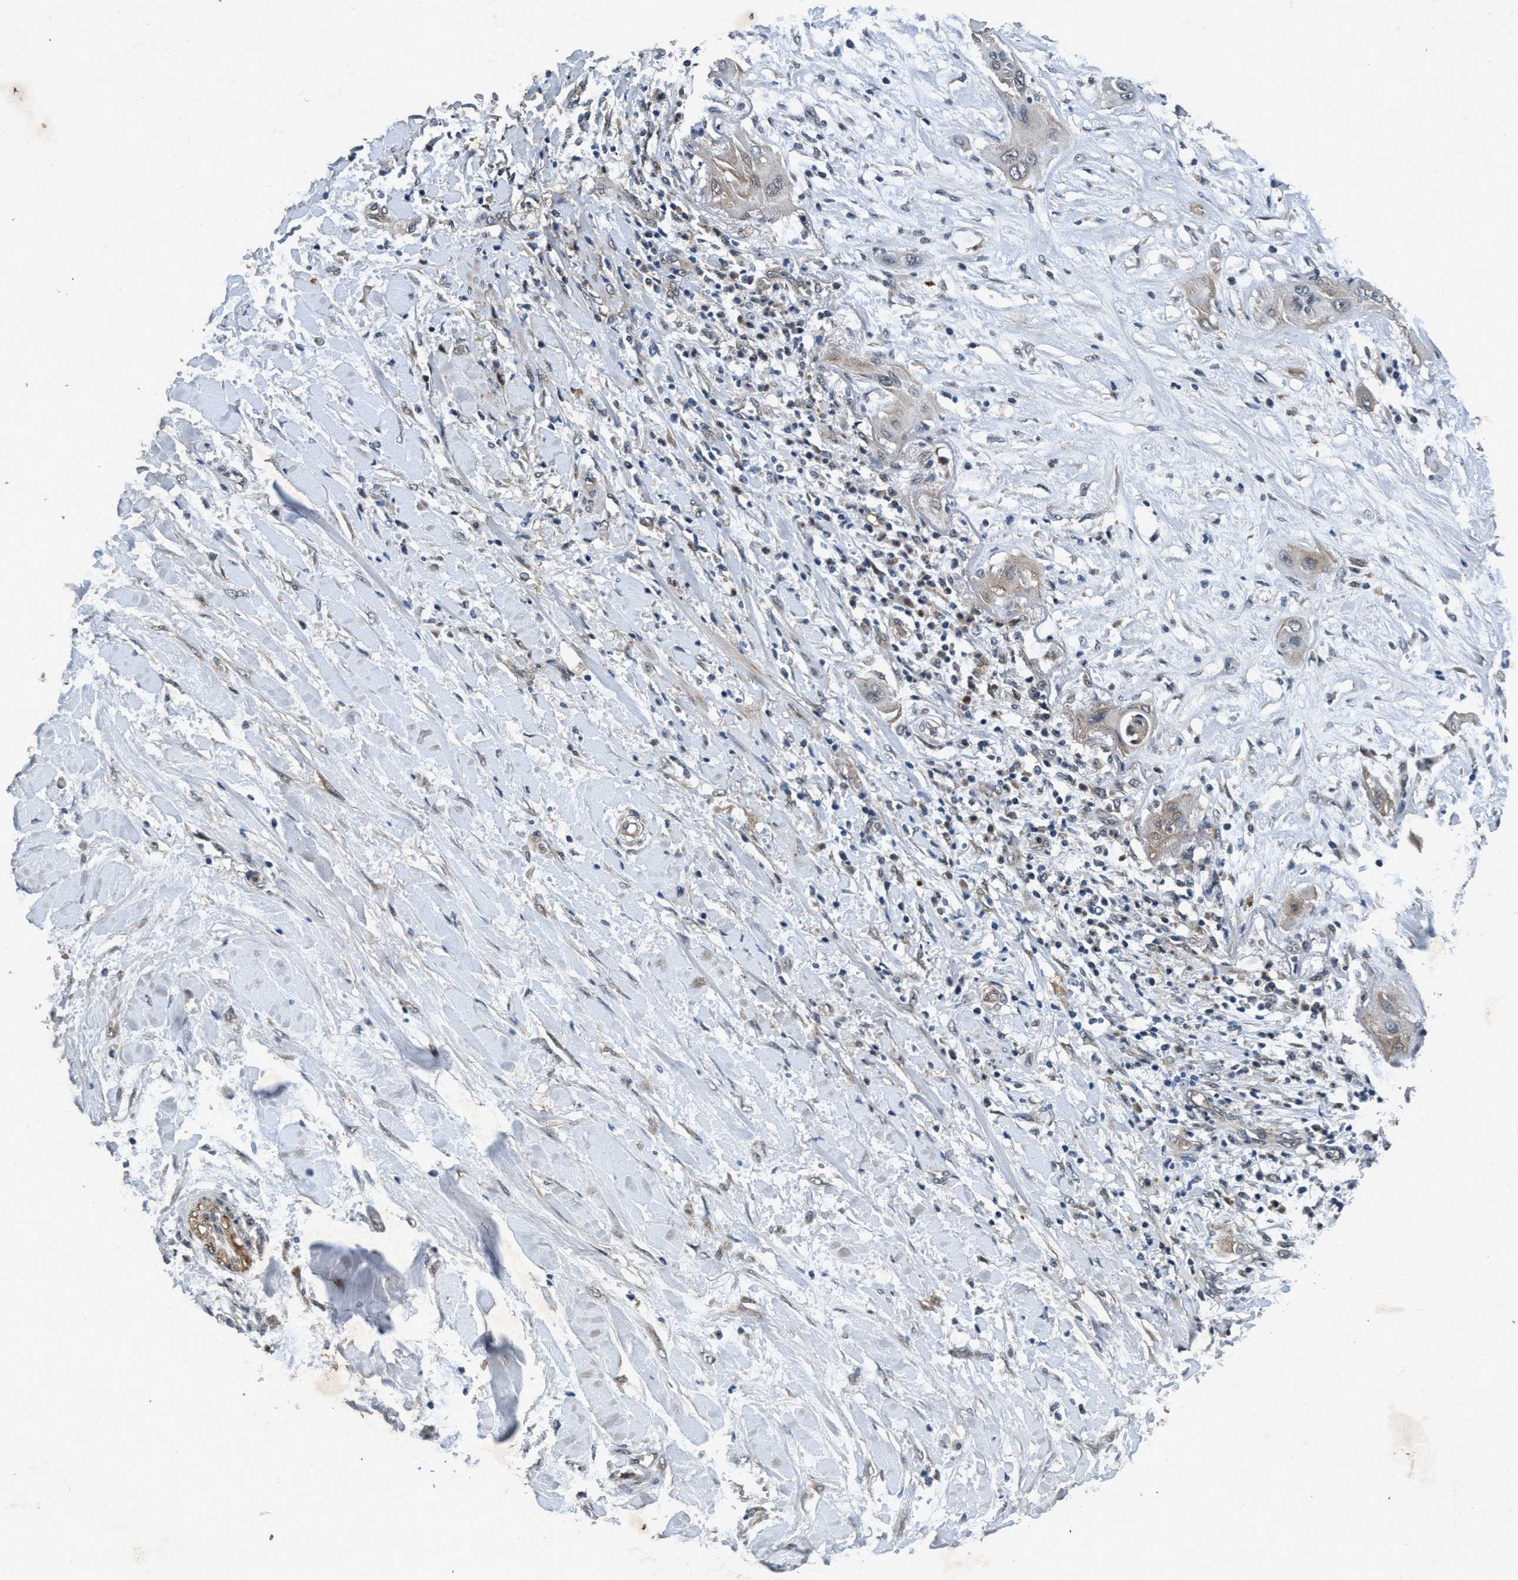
{"staining": {"intensity": "weak", "quantity": "<25%", "location": "cytoplasmic/membranous"}, "tissue": "lung cancer", "cell_type": "Tumor cells", "image_type": "cancer", "snomed": [{"axis": "morphology", "description": "Squamous cell carcinoma, NOS"}, {"axis": "topography", "description": "Lung"}], "caption": "Immunohistochemistry (IHC) of human lung squamous cell carcinoma exhibits no positivity in tumor cells.", "gene": "AKT1S1", "patient": {"sex": "female", "age": 47}}